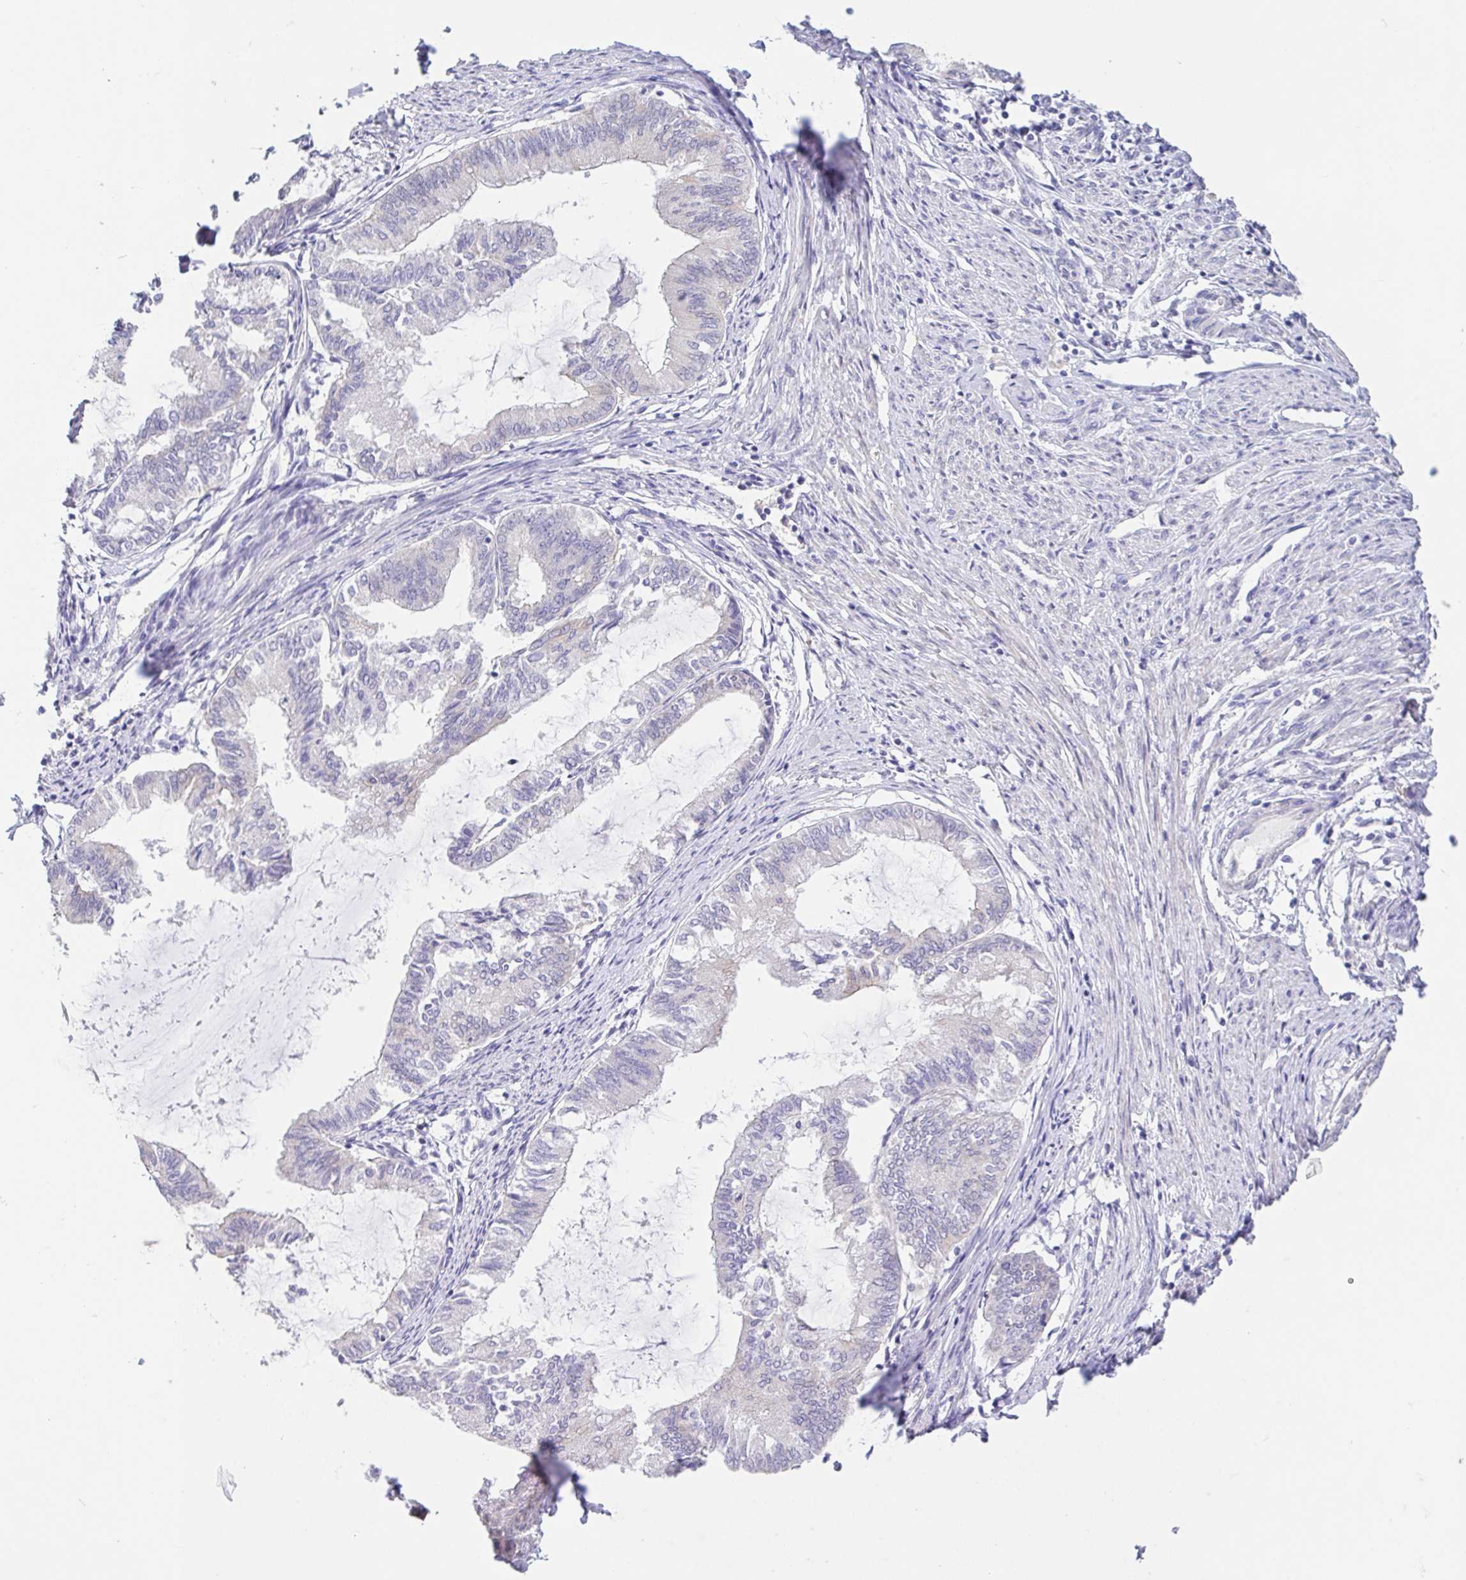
{"staining": {"intensity": "negative", "quantity": "none", "location": "none"}, "tissue": "endometrial cancer", "cell_type": "Tumor cells", "image_type": "cancer", "snomed": [{"axis": "morphology", "description": "Adenocarcinoma, NOS"}, {"axis": "topography", "description": "Endometrium"}], "caption": "This is an immunohistochemistry image of endometrial adenocarcinoma. There is no staining in tumor cells.", "gene": "FABP3", "patient": {"sex": "female", "age": 86}}